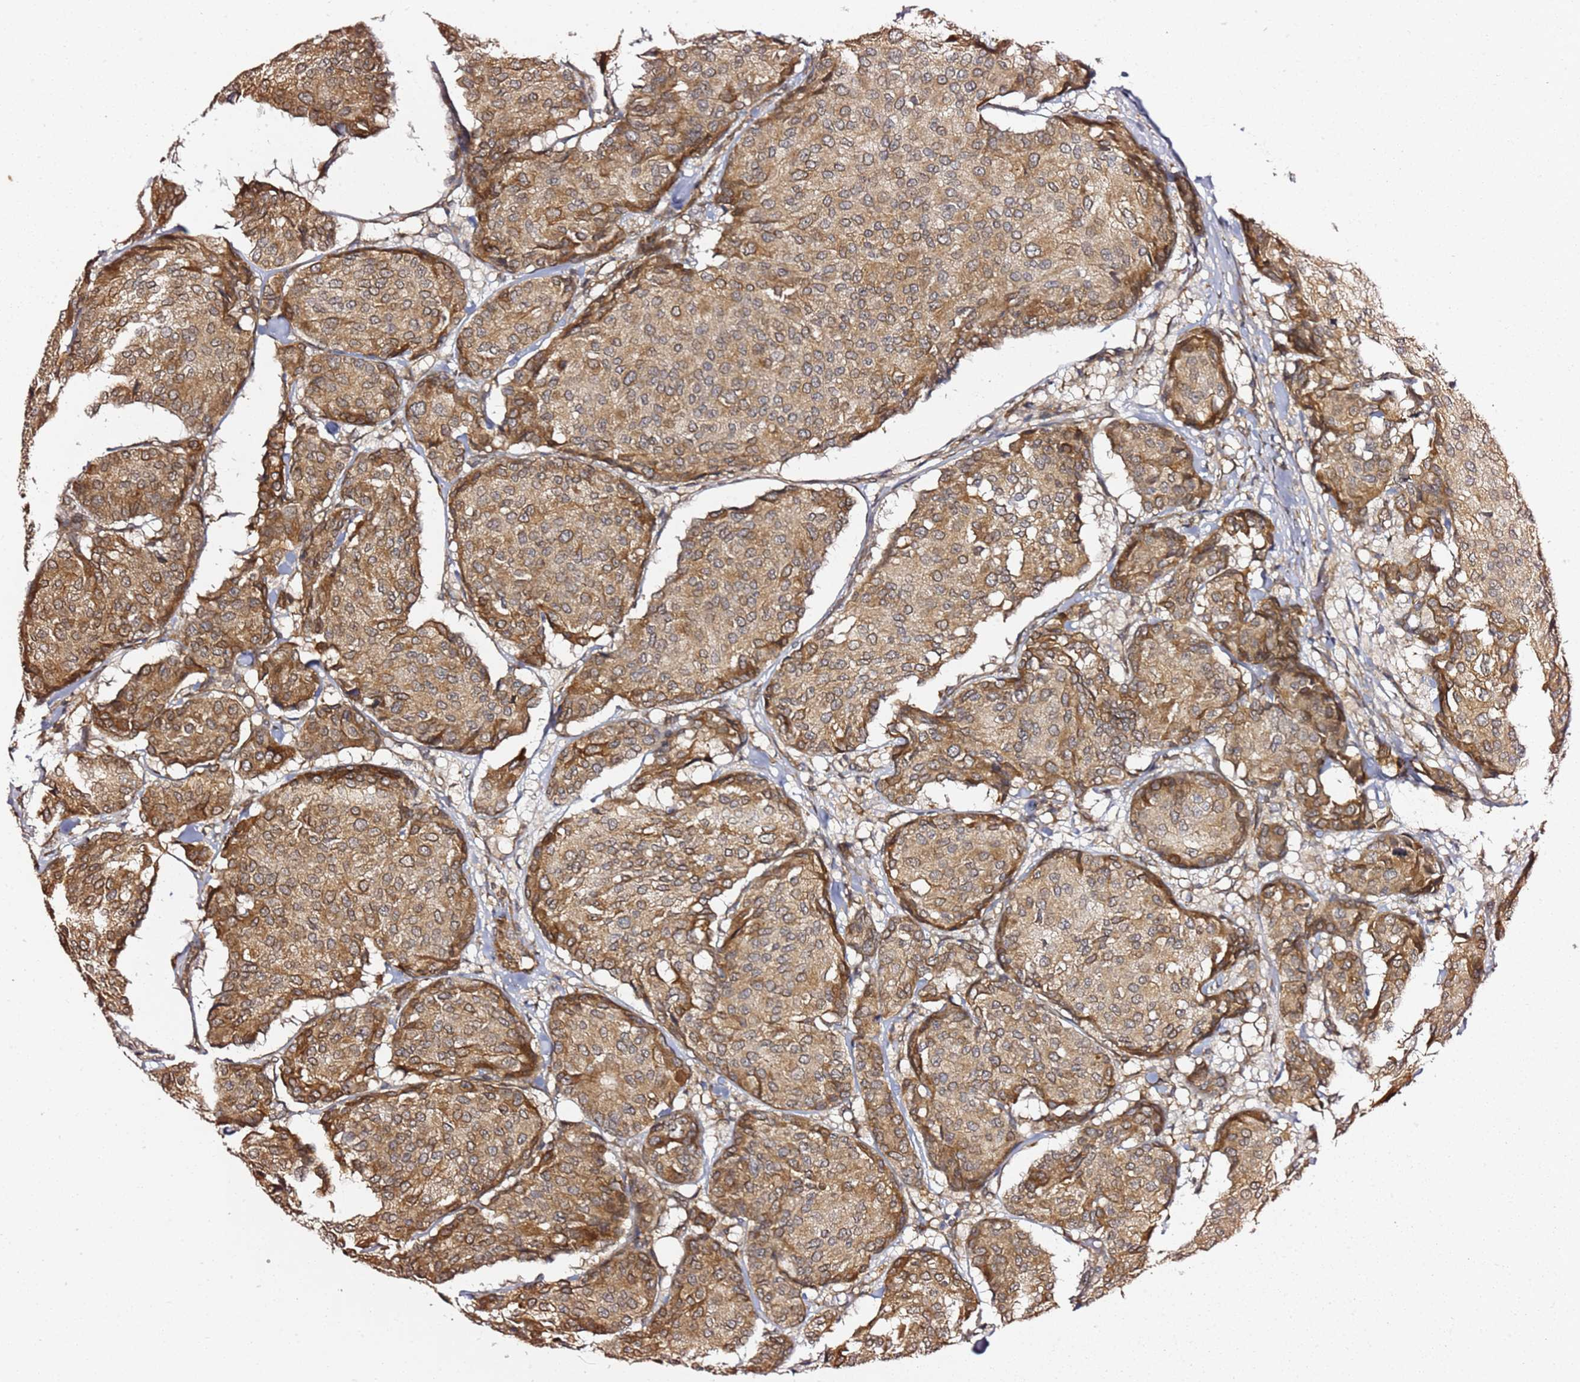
{"staining": {"intensity": "moderate", "quantity": ">75%", "location": "cytoplasmic/membranous"}, "tissue": "breast cancer", "cell_type": "Tumor cells", "image_type": "cancer", "snomed": [{"axis": "morphology", "description": "Duct carcinoma"}, {"axis": "topography", "description": "Breast"}], "caption": "A brown stain labels moderate cytoplasmic/membranous staining of a protein in human breast cancer tumor cells.", "gene": "PRKAB2", "patient": {"sex": "female", "age": 75}}